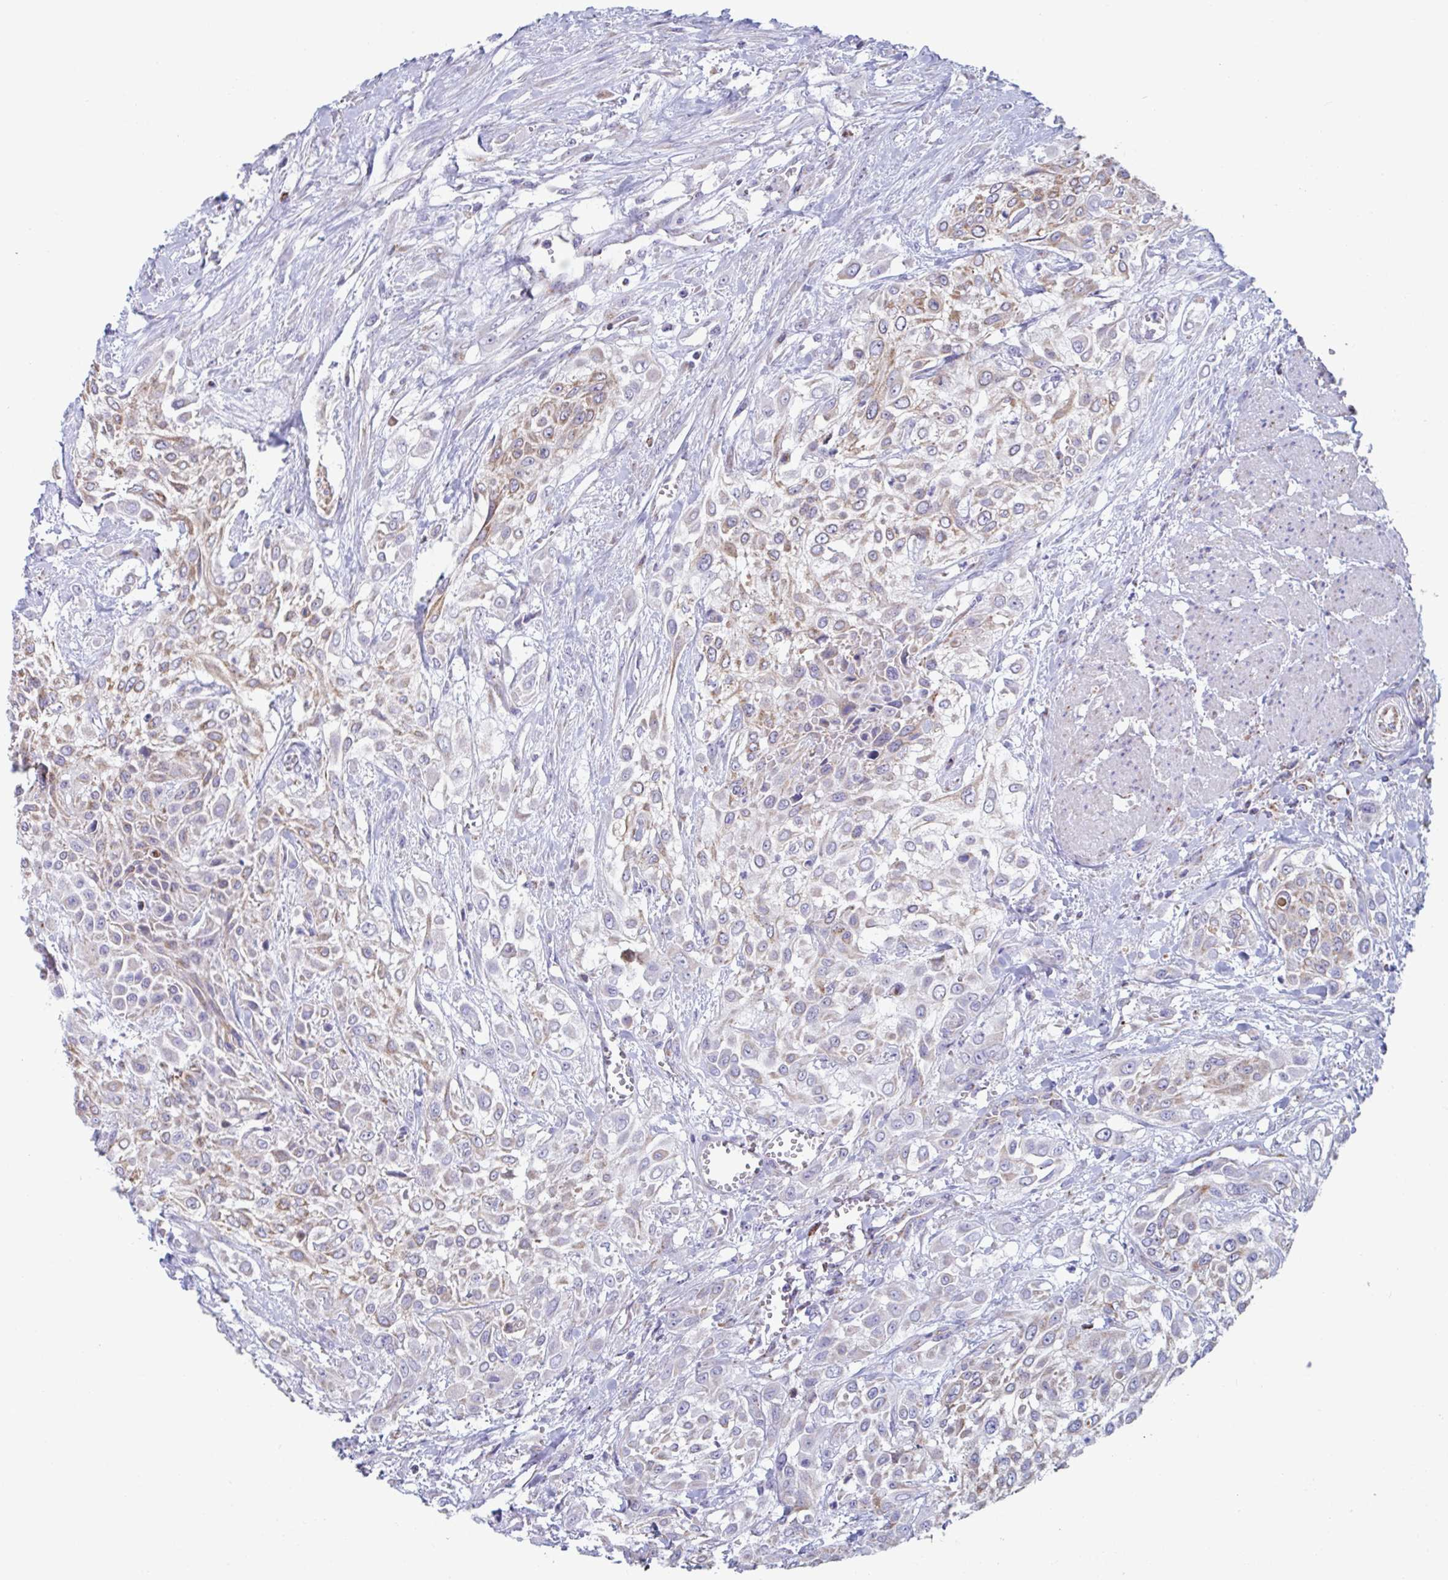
{"staining": {"intensity": "weak", "quantity": ">75%", "location": "cytoplasmic/membranous"}, "tissue": "urothelial cancer", "cell_type": "Tumor cells", "image_type": "cancer", "snomed": [{"axis": "morphology", "description": "Urothelial carcinoma, High grade"}, {"axis": "topography", "description": "Urinary bladder"}], "caption": "A micrograph of human urothelial cancer stained for a protein shows weak cytoplasmic/membranous brown staining in tumor cells.", "gene": "BCAT2", "patient": {"sex": "male", "age": 57}}